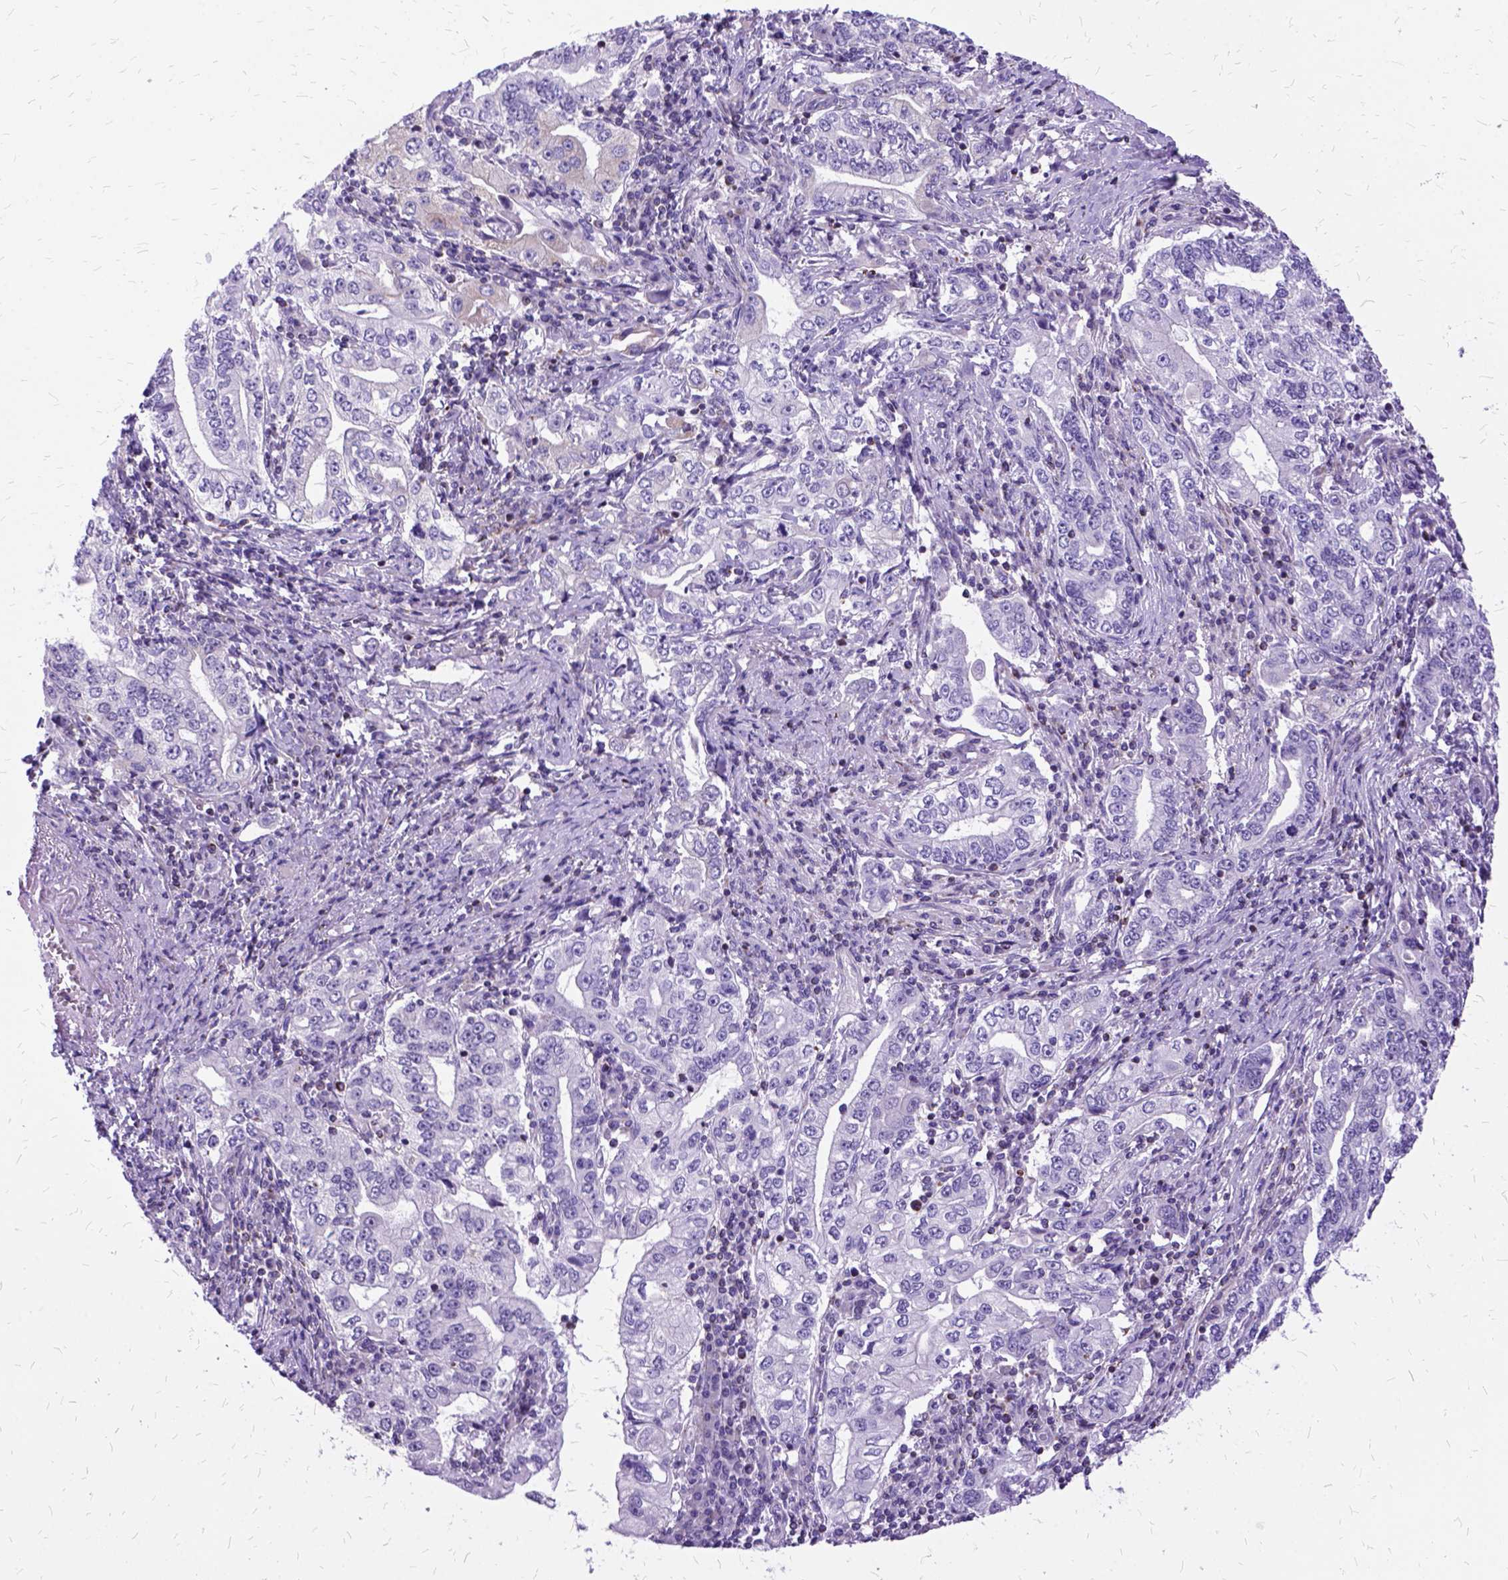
{"staining": {"intensity": "negative", "quantity": "none", "location": "none"}, "tissue": "stomach cancer", "cell_type": "Tumor cells", "image_type": "cancer", "snomed": [{"axis": "morphology", "description": "Adenocarcinoma, NOS"}, {"axis": "topography", "description": "Stomach, lower"}], "caption": "Micrograph shows no significant protein expression in tumor cells of adenocarcinoma (stomach).", "gene": "OXCT1", "patient": {"sex": "female", "age": 72}}